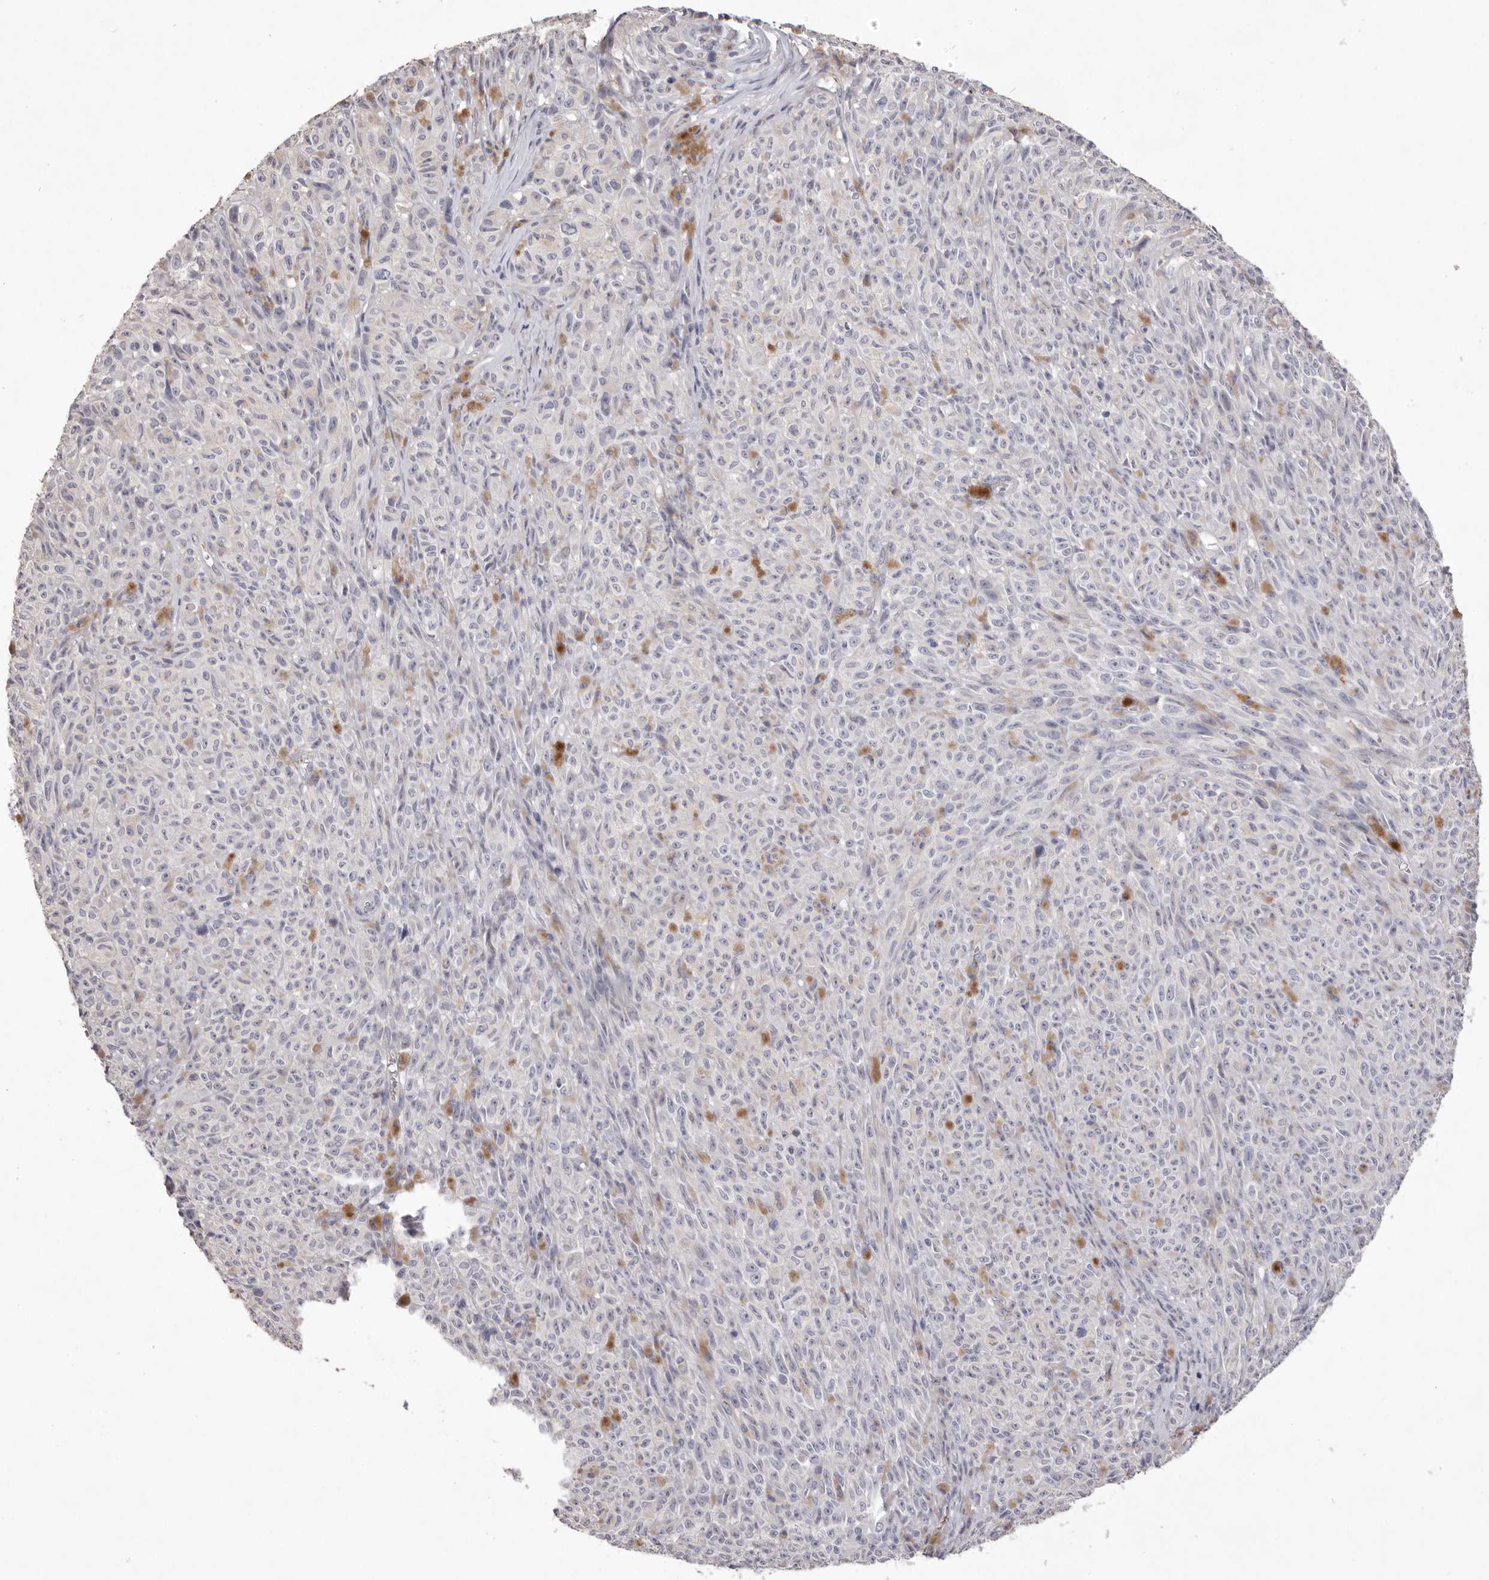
{"staining": {"intensity": "negative", "quantity": "none", "location": "none"}, "tissue": "melanoma", "cell_type": "Tumor cells", "image_type": "cancer", "snomed": [{"axis": "morphology", "description": "Malignant melanoma, NOS"}, {"axis": "topography", "description": "Skin"}], "caption": "Human malignant melanoma stained for a protein using IHC reveals no positivity in tumor cells.", "gene": "ZYG11B", "patient": {"sex": "female", "age": 82}}